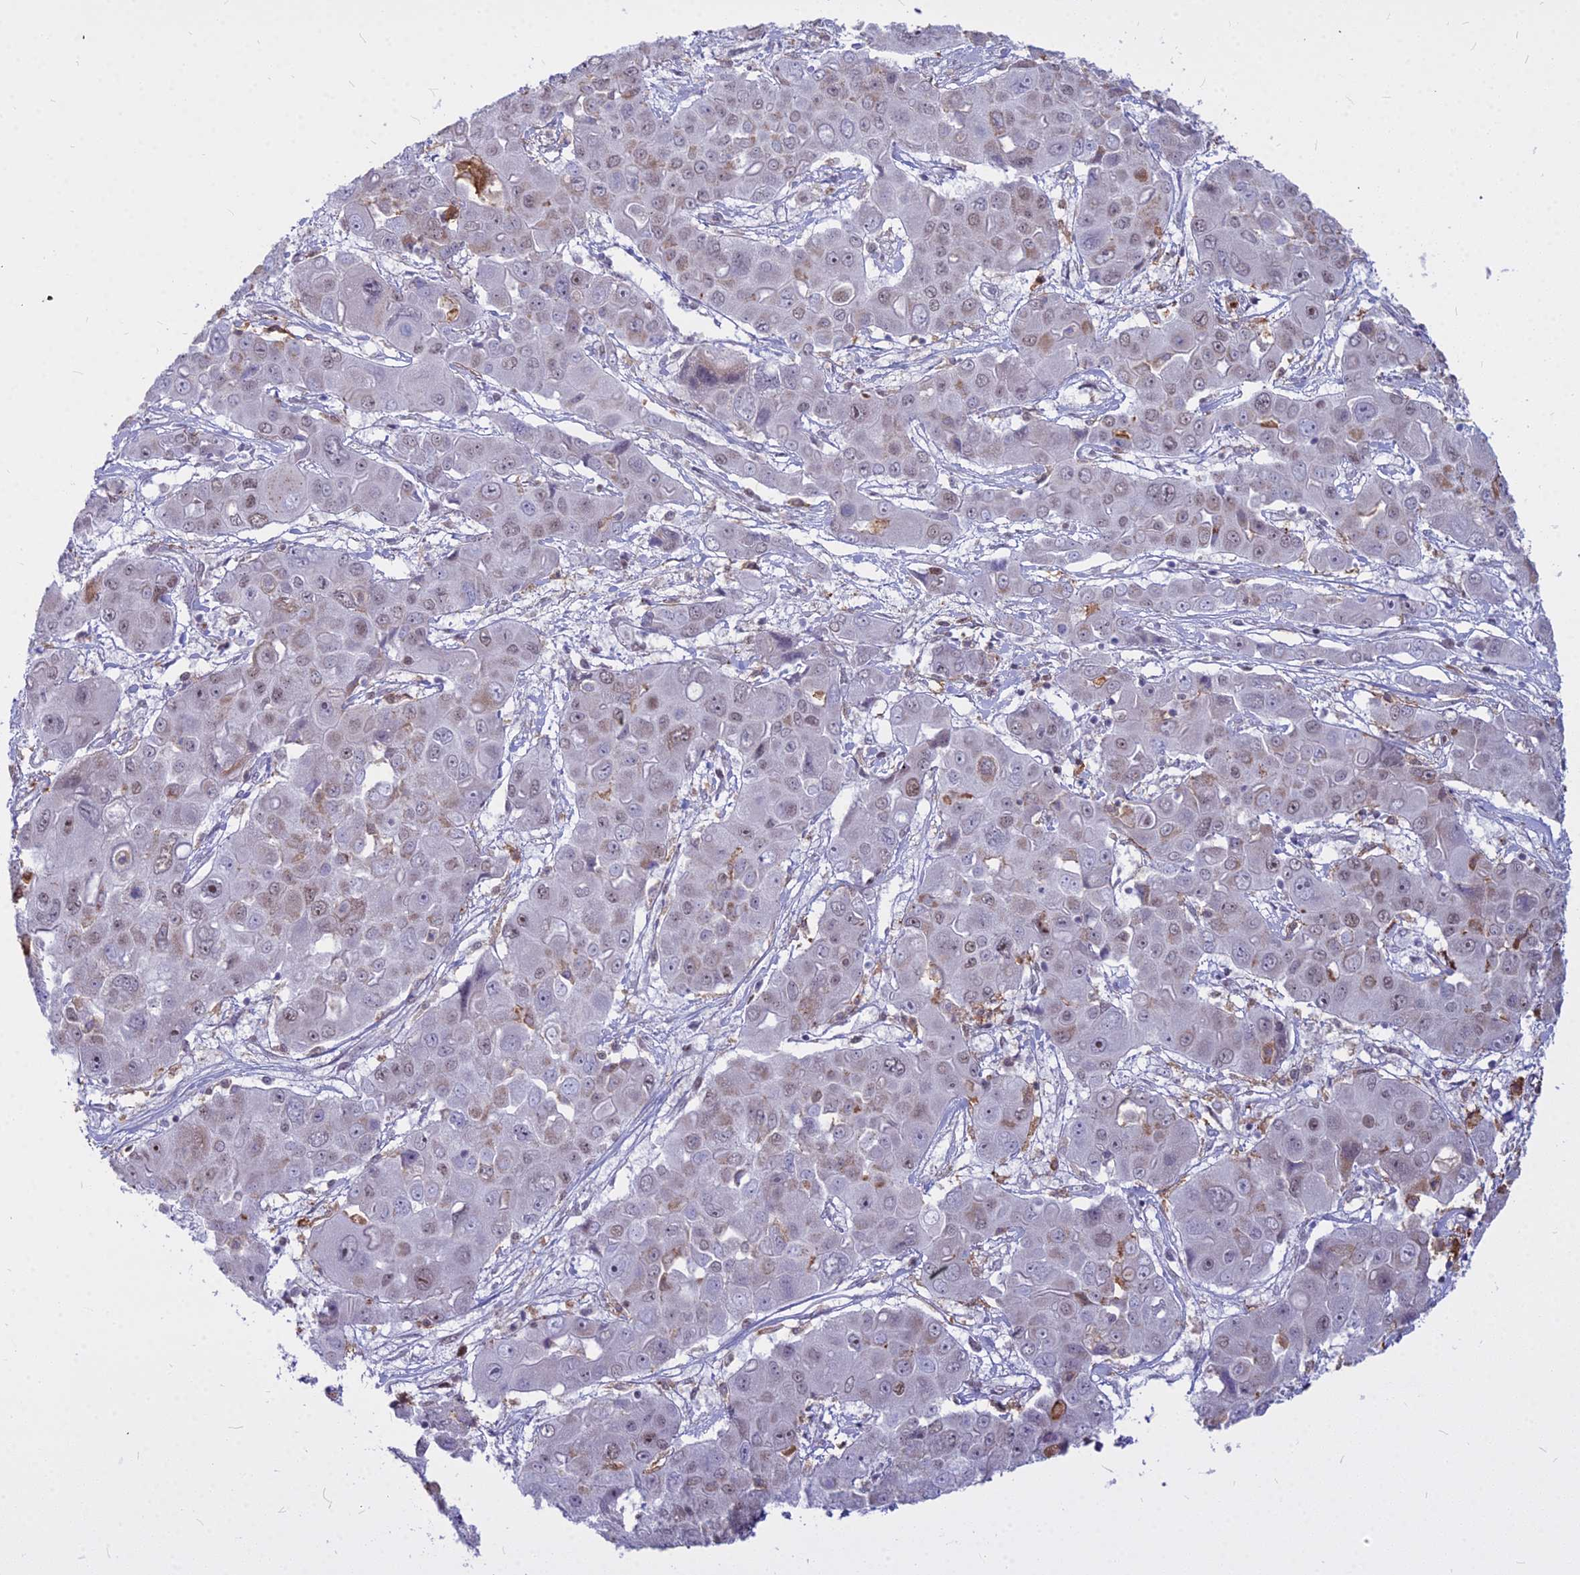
{"staining": {"intensity": "weak", "quantity": "25%-75%", "location": "nuclear"}, "tissue": "liver cancer", "cell_type": "Tumor cells", "image_type": "cancer", "snomed": [{"axis": "morphology", "description": "Cholangiocarcinoma"}, {"axis": "topography", "description": "Liver"}], "caption": "Liver cancer stained with IHC reveals weak nuclear staining in about 25%-75% of tumor cells.", "gene": "ALG10", "patient": {"sex": "male", "age": 67}}